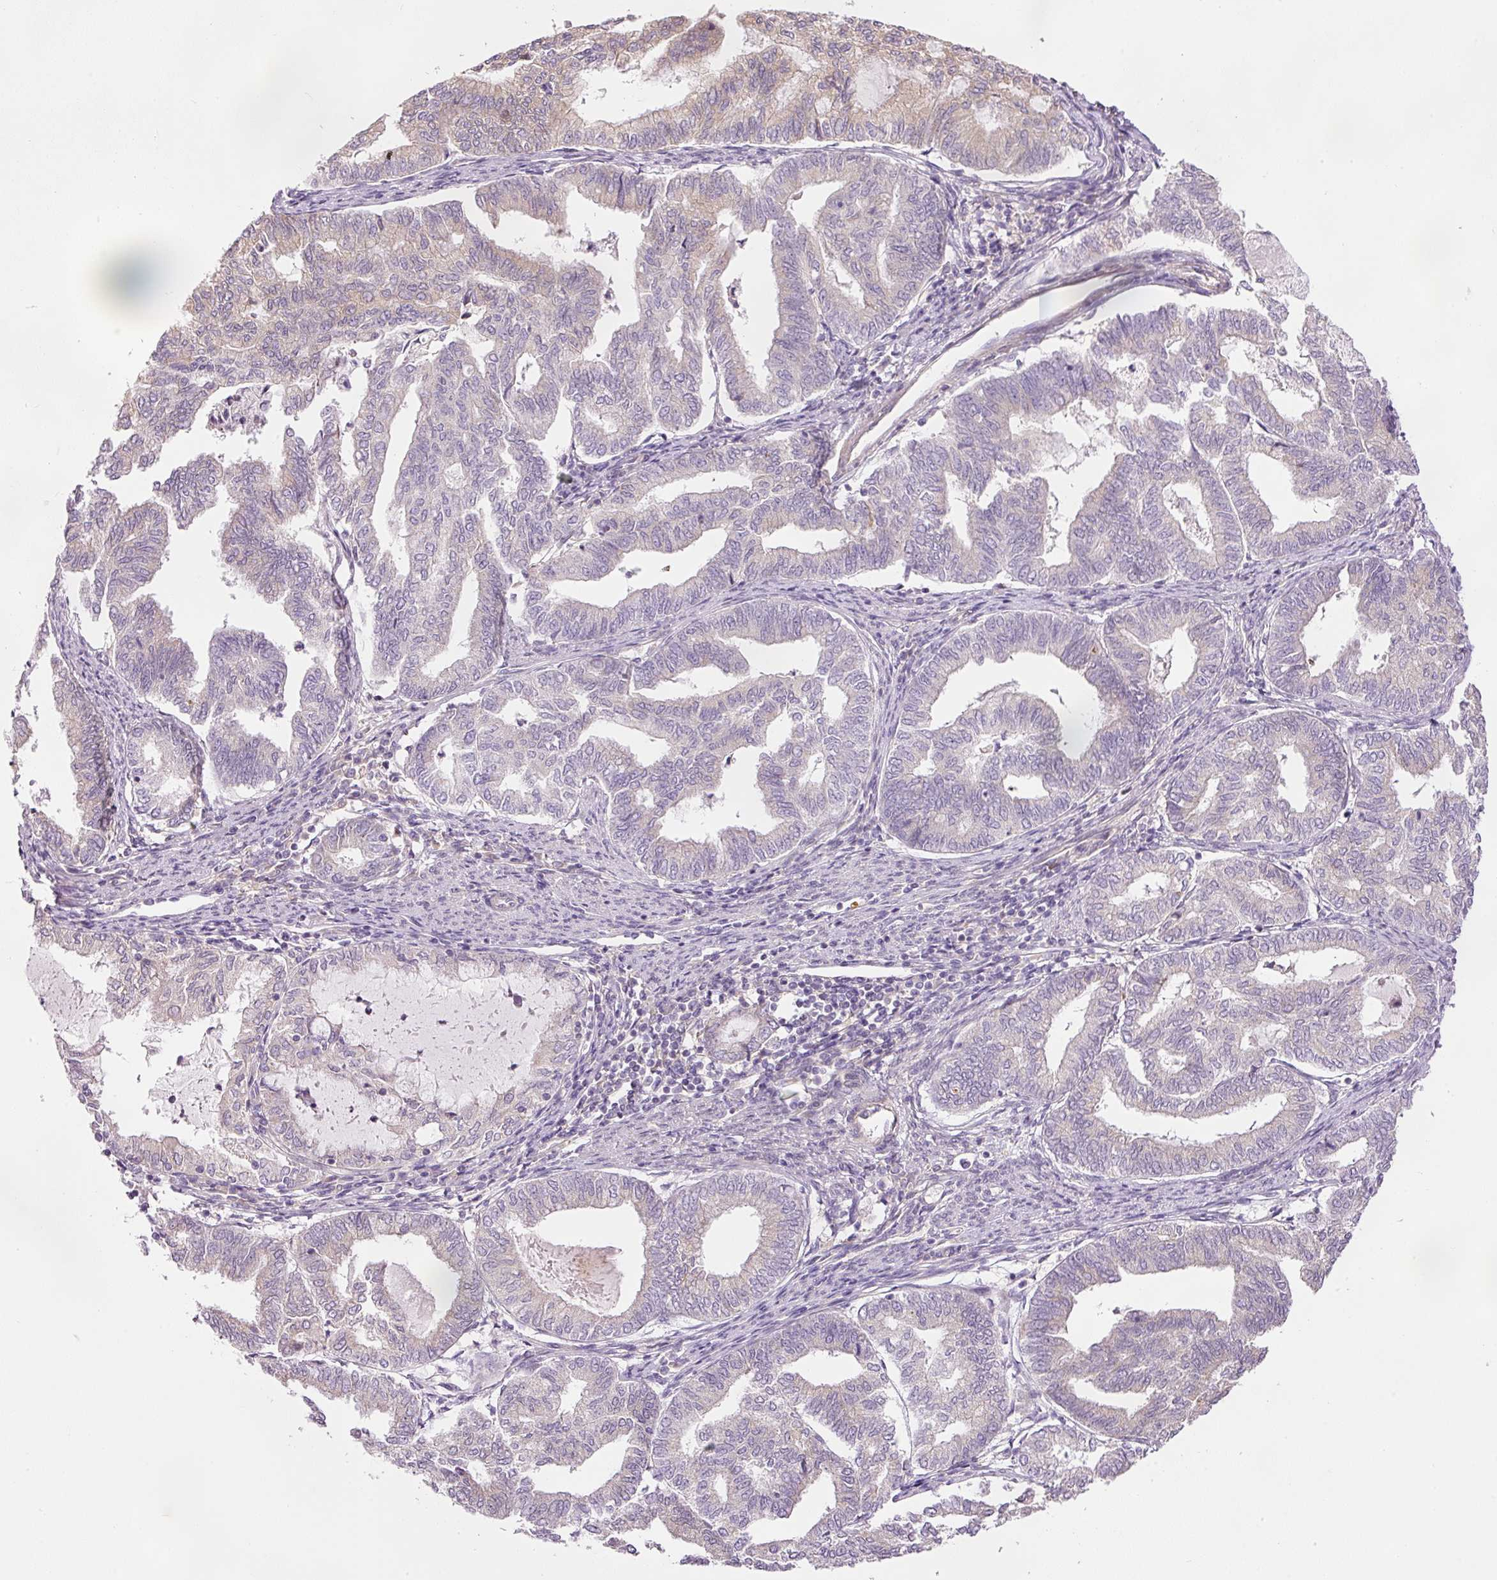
{"staining": {"intensity": "negative", "quantity": "none", "location": "none"}, "tissue": "endometrial cancer", "cell_type": "Tumor cells", "image_type": "cancer", "snomed": [{"axis": "morphology", "description": "Adenocarcinoma, NOS"}, {"axis": "topography", "description": "Endometrium"}], "caption": "DAB (3,3'-diaminobenzidine) immunohistochemical staining of endometrial cancer displays no significant positivity in tumor cells.", "gene": "TBC1D2B", "patient": {"sex": "female", "age": 79}}